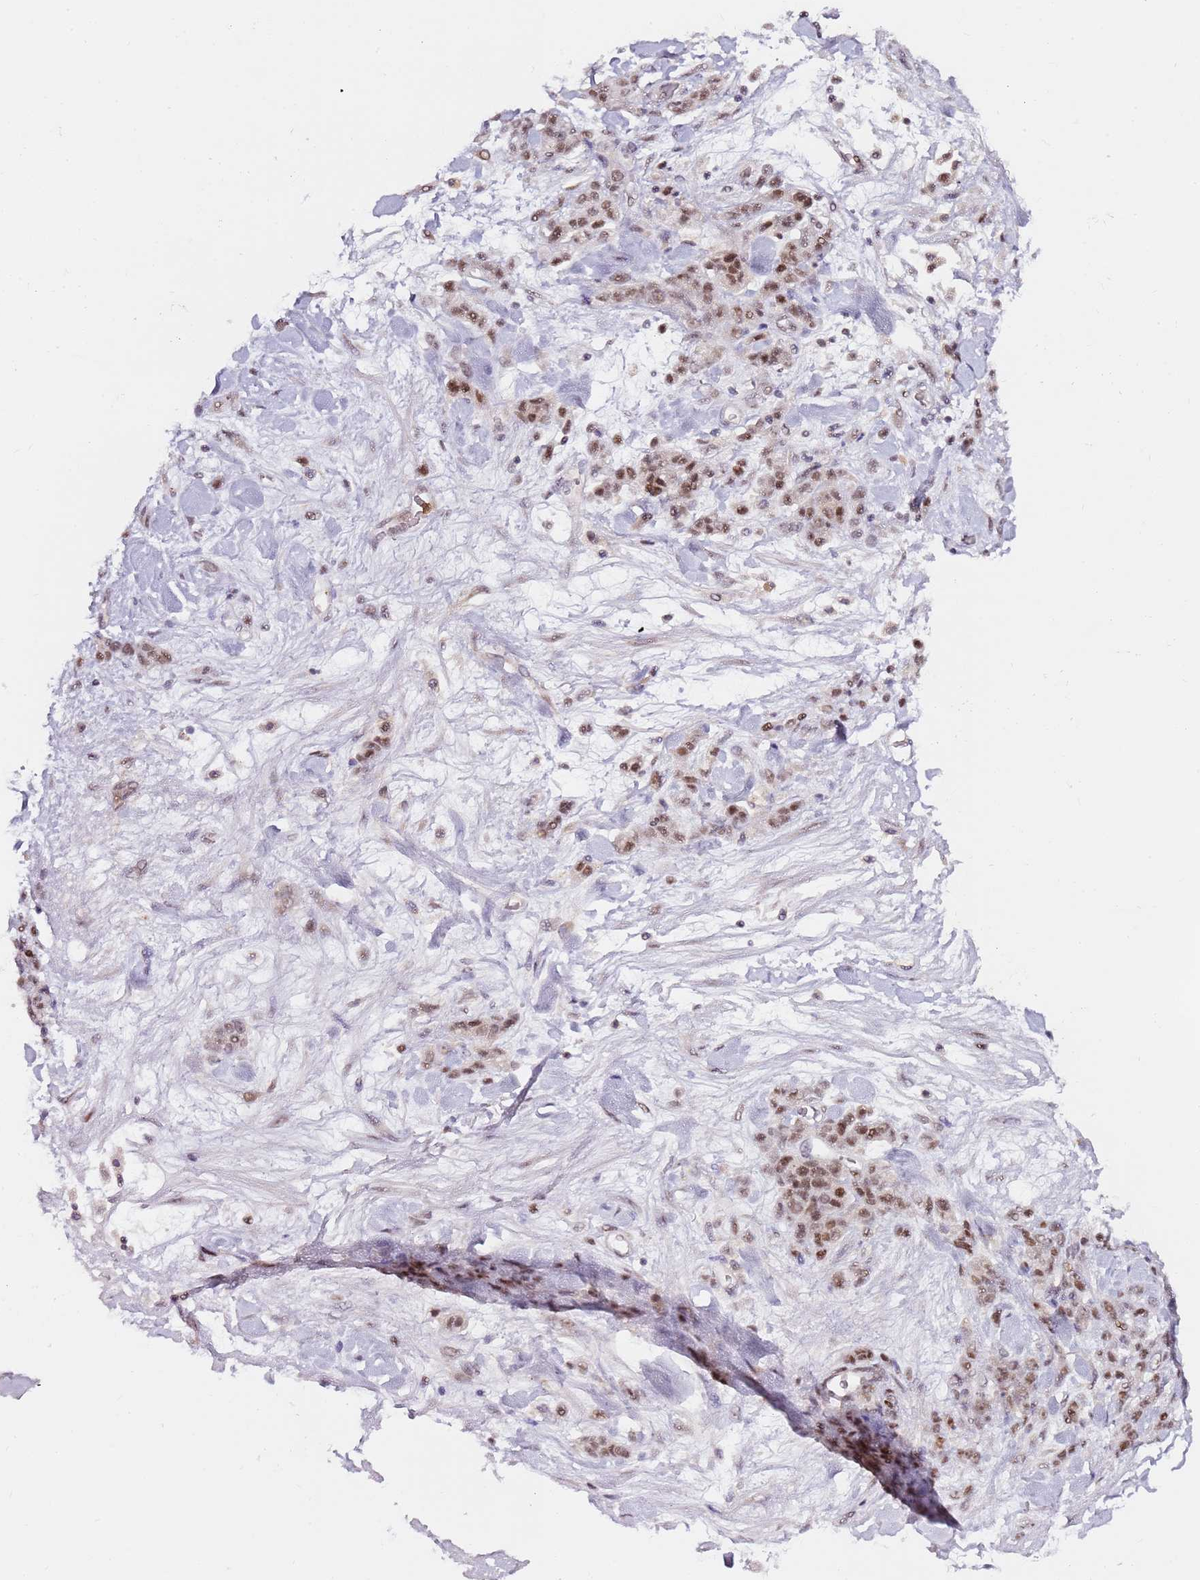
{"staining": {"intensity": "moderate", "quantity": ">75%", "location": "nuclear"}, "tissue": "stomach cancer", "cell_type": "Tumor cells", "image_type": "cancer", "snomed": [{"axis": "morphology", "description": "Normal tissue, NOS"}, {"axis": "morphology", "description": "Adenocarcinoma, NOS"}, {"axis": "topography", "description": "Stomach"}], "caption": "Immunohistochemical staining of stomach cancer reveals medium levels of moderate nuclear staining in about >75% of tumor cells.", "gene": "FCF1", "patient": {"sex": "male", "age": 82}}